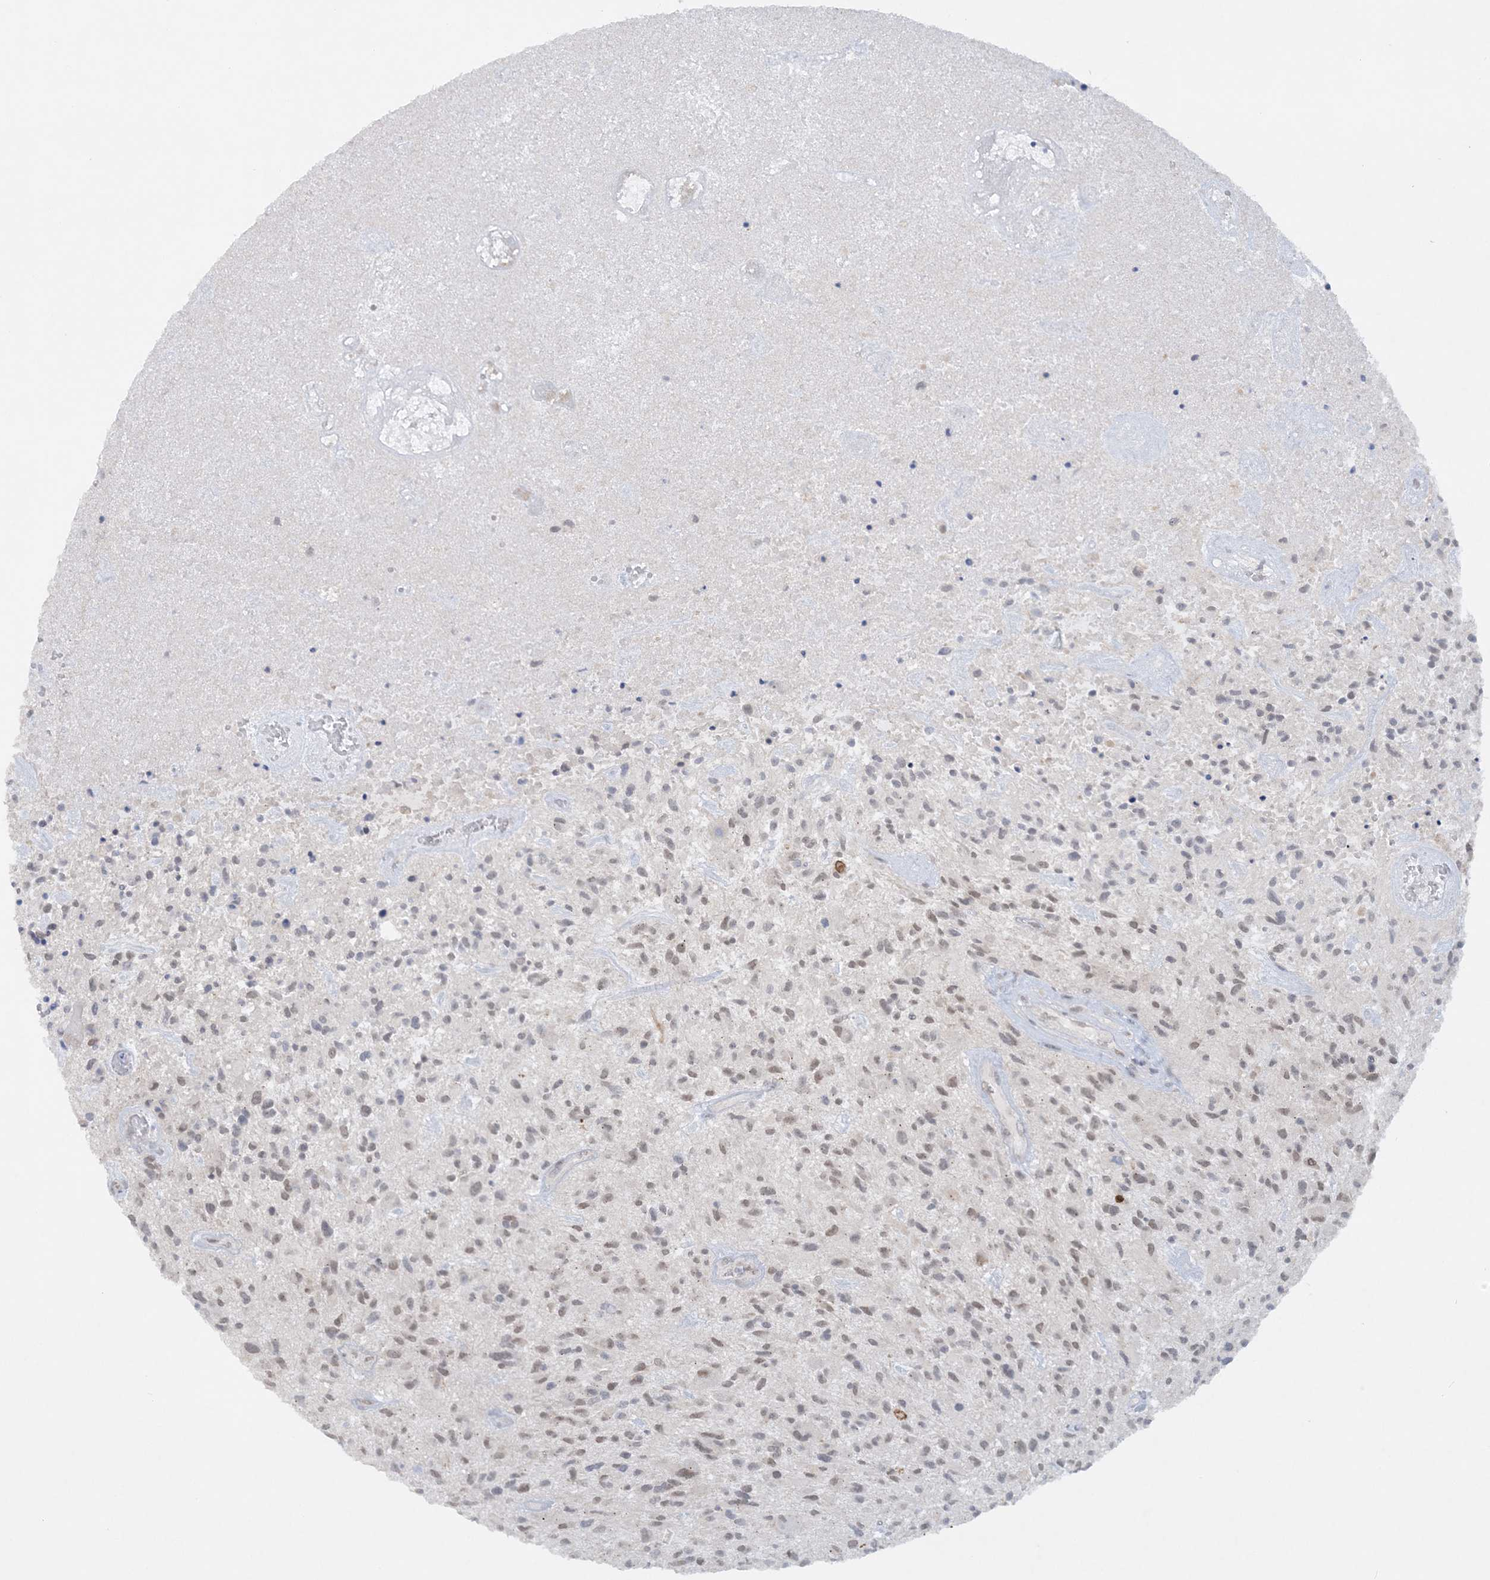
{"staining": {"intensity": "weak", "quantity": "25%-75%", "location": "nuclear"}, "tissue": "glioma", "cell_type": "Tumor cells", "image_type": "cancer", "snomed": [{"axis": "morphology", "description": "Glioma, malignant, High grade"}, {"axis": "topography", "description": "Brain"}], "caption": "Immunohistochemical staining of human glioma demonstrates weak nuclear protein expression in about 25%-75% of tumor cells. Ihc stains the protein of interest in brown and the nuclei are stained blue.", "gene": "KMT2D", "patient": {"sex": "male", "age": 47}}